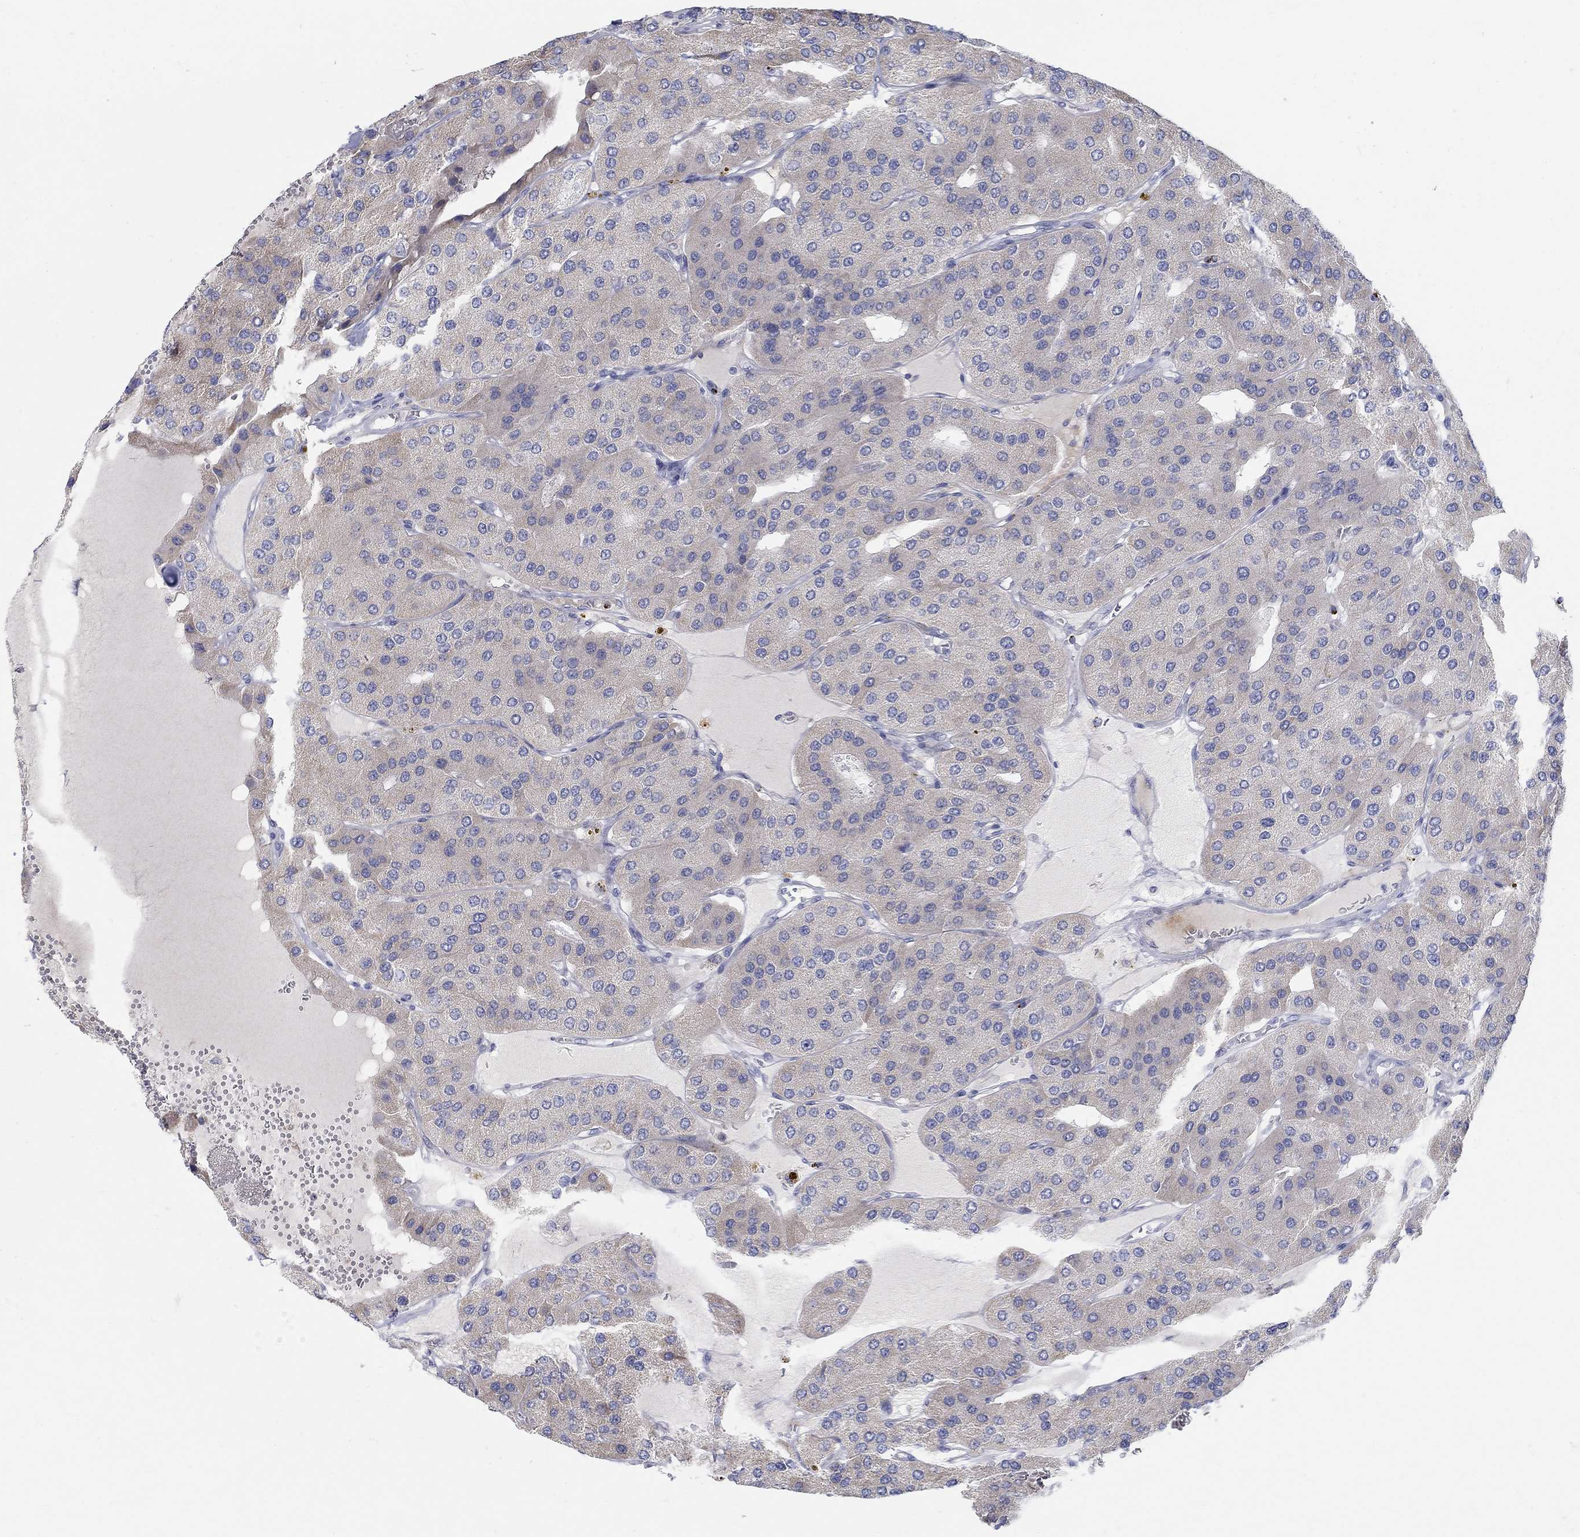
{"staining": {"intensity": "negative", "quantity": "none", "location": "none"}, "tissue": "parathyroid gland", "cell_type": "Glandular cells", "image_type": "normal", "snomed": [{"axis": "morphology", "description": "Normal tissue, NOS"}, {"axis": "morphology", "description": "Adenoma, NOS"}, {"axis": "topography", "description": "Parathyroid gland"}], "caption": "This is an IHC micrograph of unremarkable human parathyroid gland. There is no positivity in glandular cells.", "gene": "ANO7", "patient": {"sex": "female", "age": 86}}